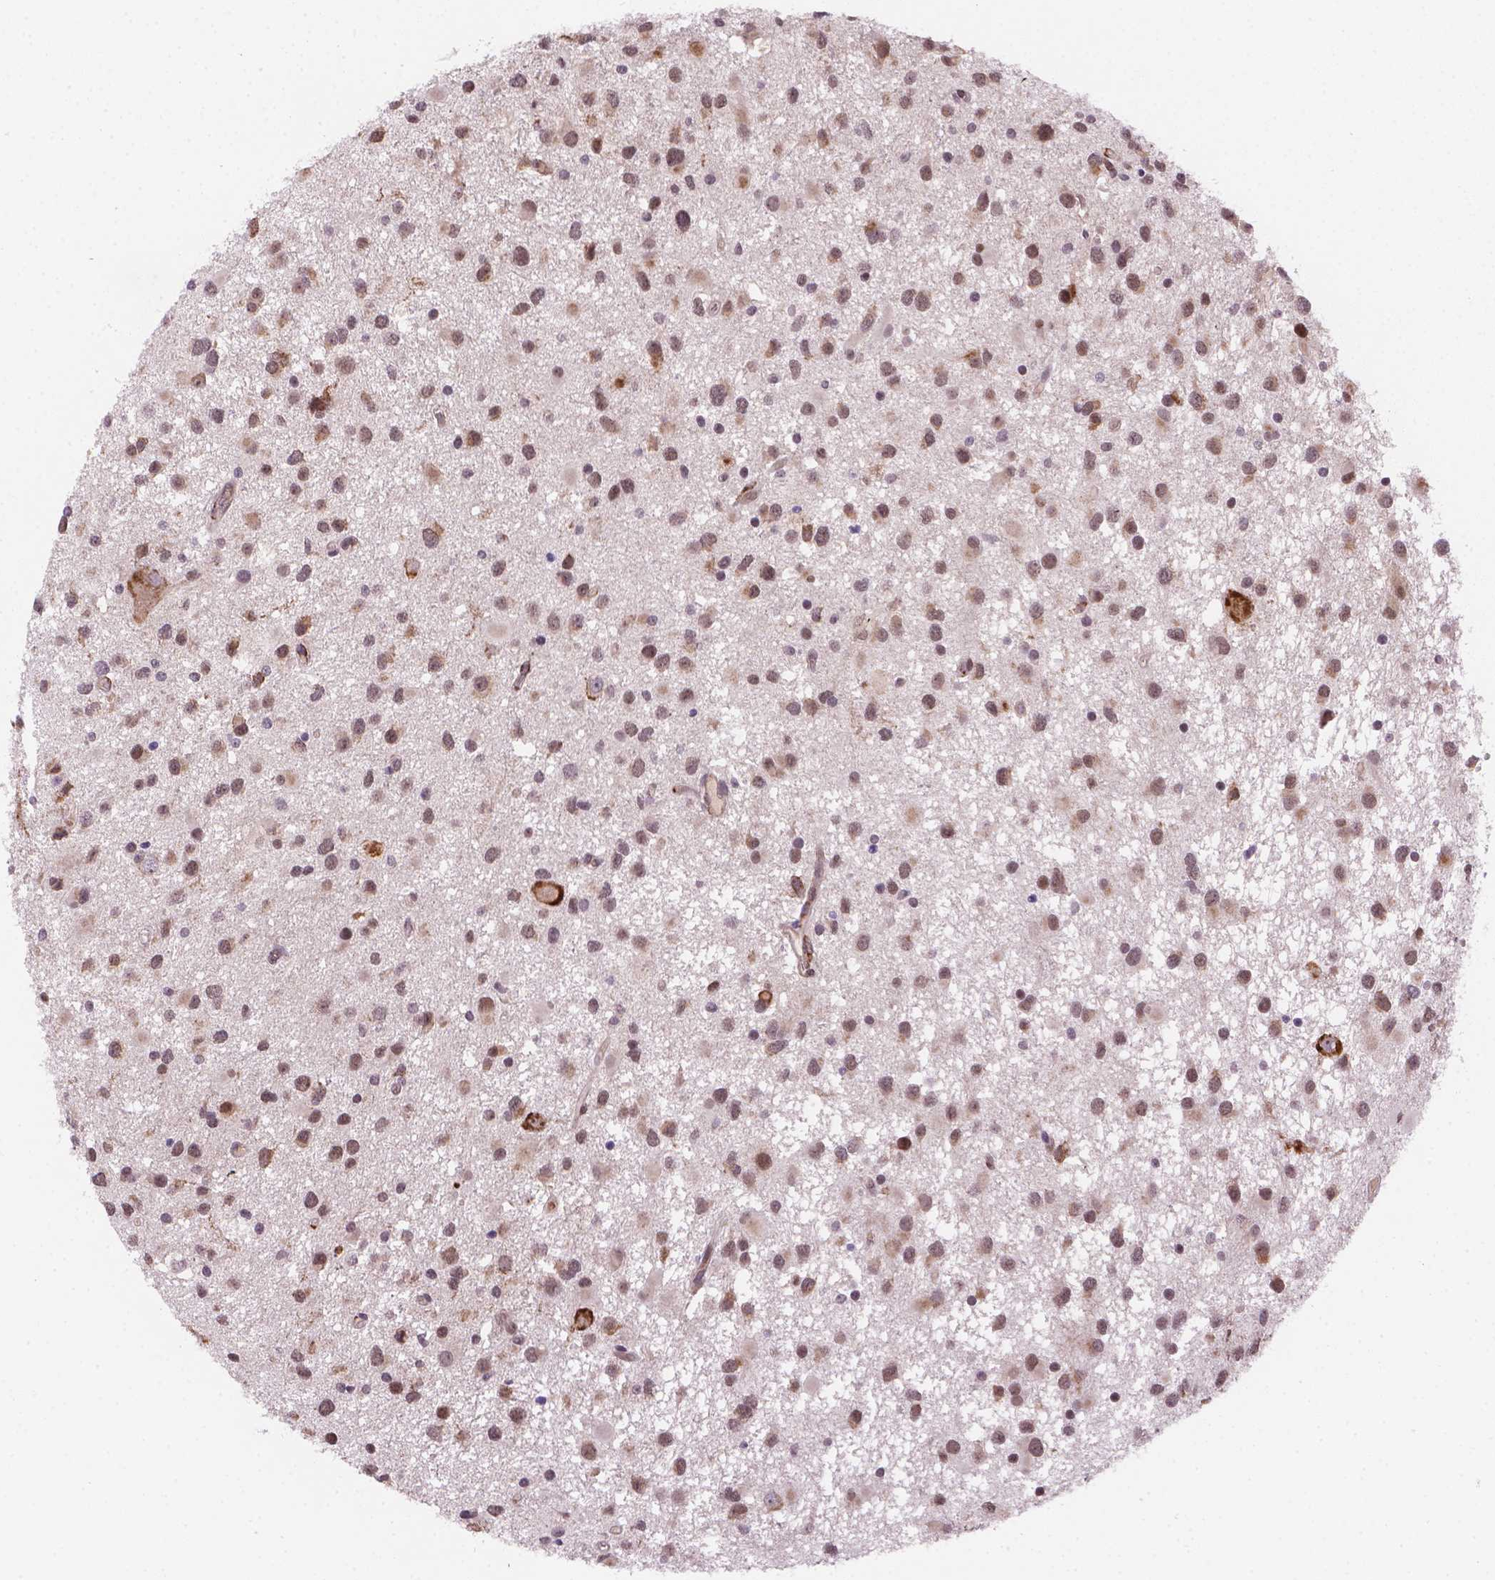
{"staining": {"intensity": "moderate", "quantity": ">75%", "location": "cytoplasmic/membranous,nuclear"}, "tissue": "glioma", "cell_type": "Tumor cells", "image_type": "cancer", "snomed": [{"axis": "morphology", "description": "Glioma, malignant, Low grade"}, {"axis": "topography", "description": "Brain"}], "caption": "Immunohistochemical staining of human glioma exhibits medium levels of moderate cytoplasmic/membranous and nuclear expression in about >75% of tumor cells.", "gene": "FNIP1", "patient": {"sex": "female", "age": 32}}